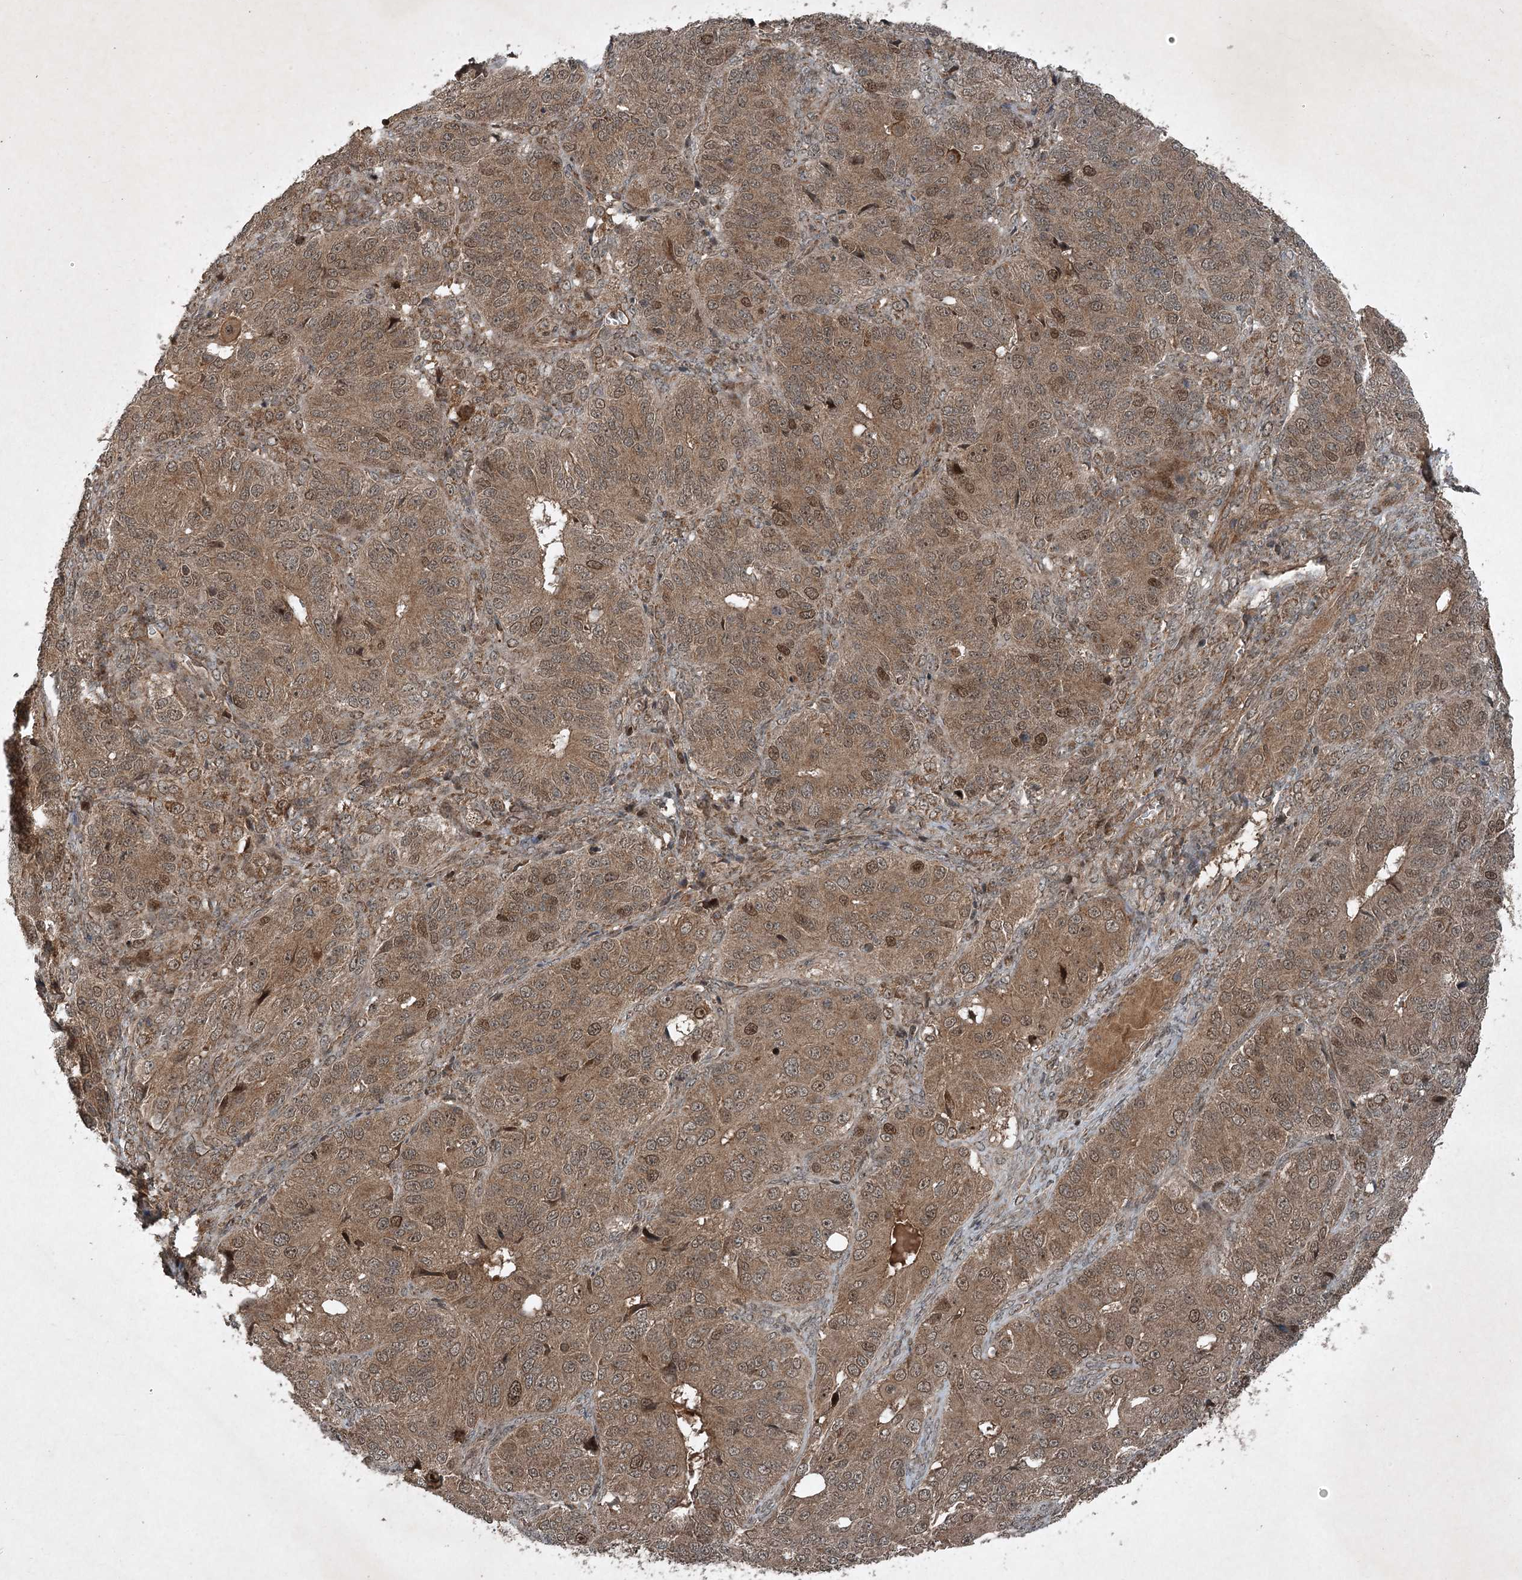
{"staining": {"intensity": "moderate", "quantity": ">75%", "location": "cytoplasmic/membranous,nuclear"}, "tissue": "ovarian cancer", "cell_type": "Tumor cells", "image_type": "cancer", "snomed": [{"axis": "morphology", "description": "Carcinoma, endometroid"}, {"axis": "topography", "description": "Ovary"}], "caption": "Immunohistochemical staining of human endometroid carcinoma (ovarian) demonstrates medium levels of moderate cytoplasmic/membranous and nuclear positivity in about >75% of tumor cells.", "gene": "UNC93A", "patient": {"sex": "female", "age": 51}}